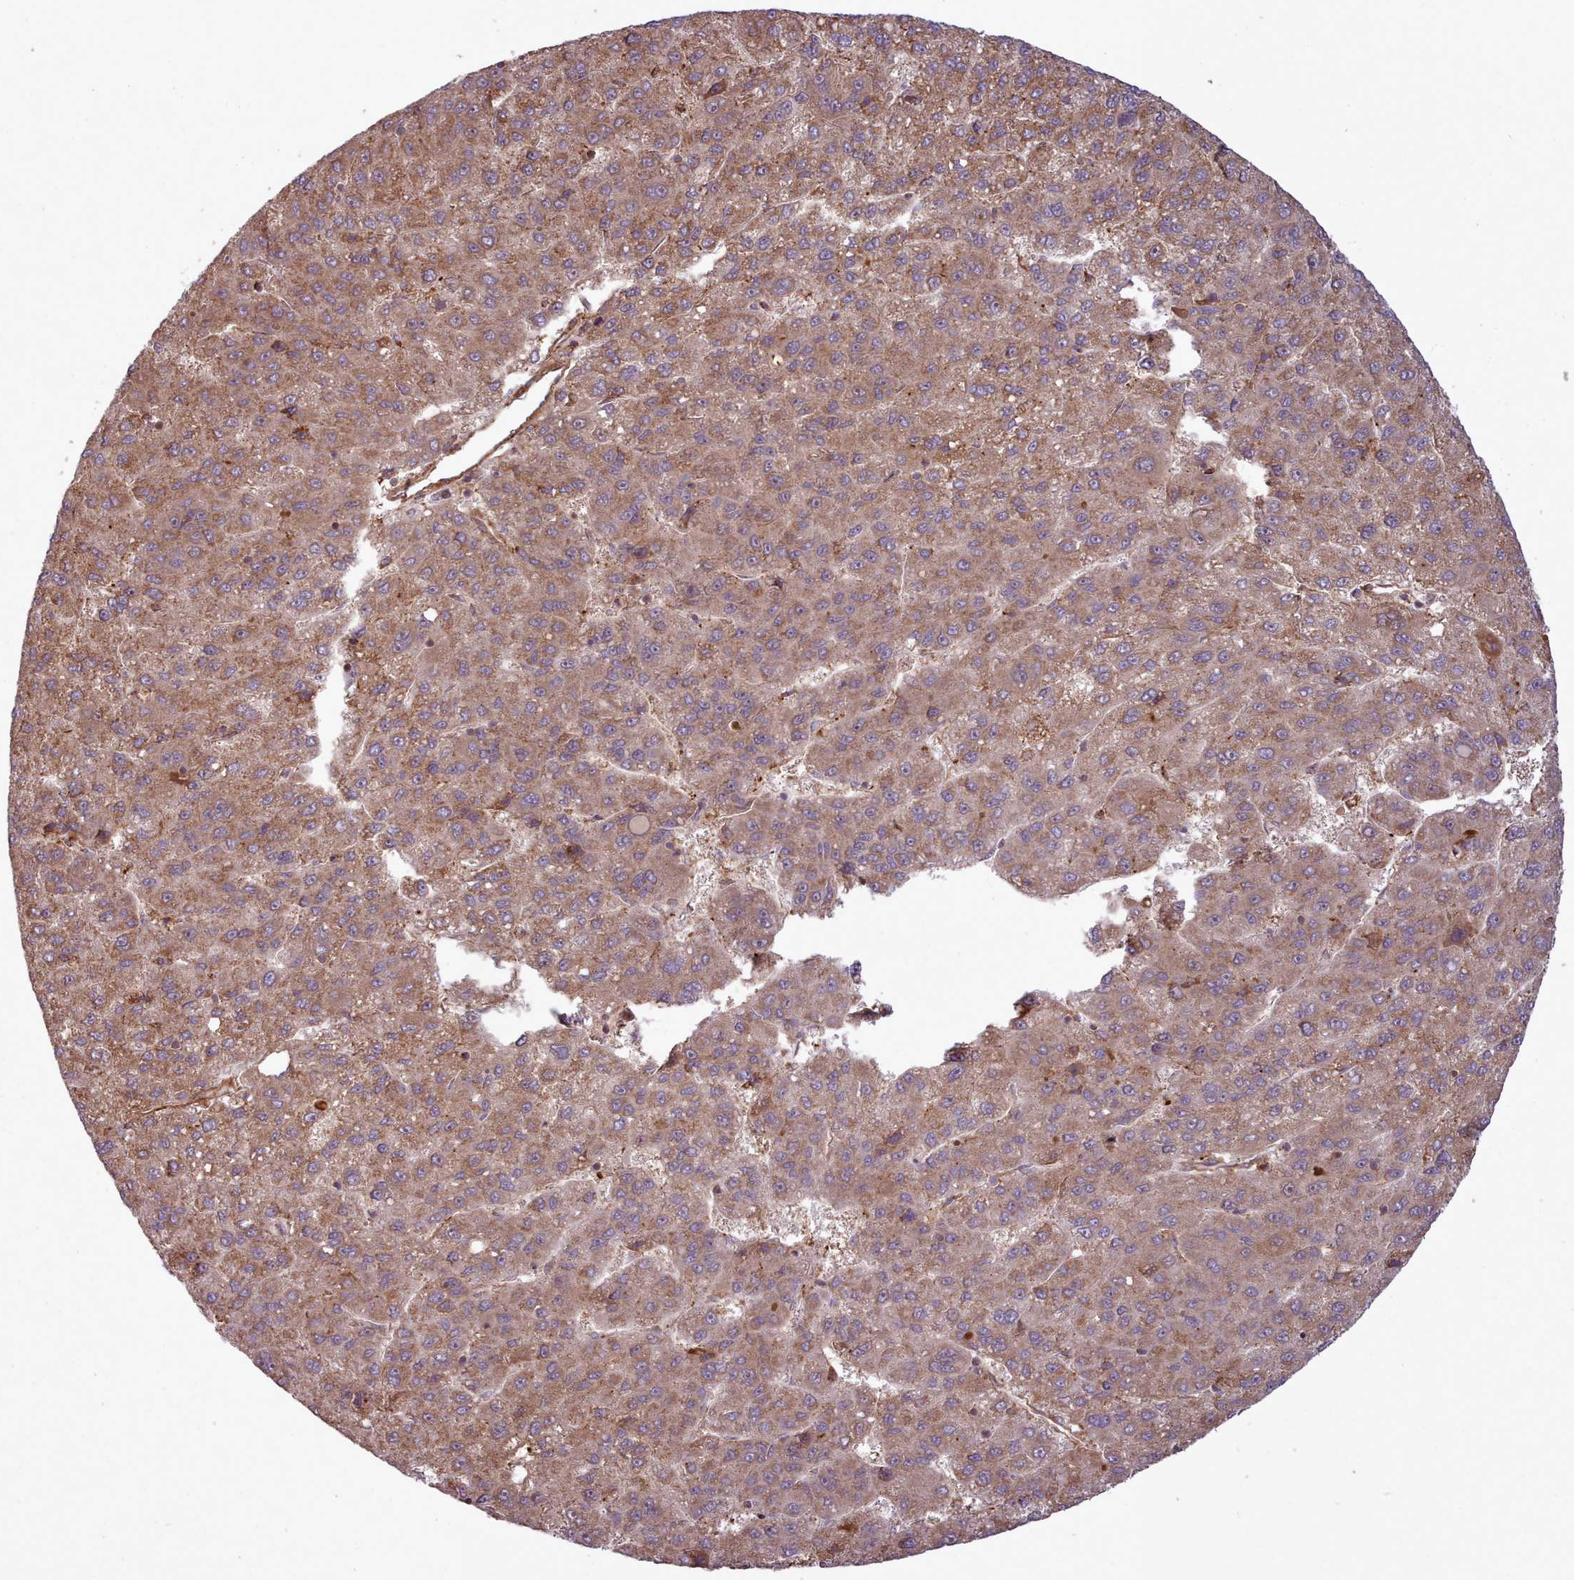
{"staining": {"intensity": "moderate", "quantity": ">75%", "location": "cytoplasmic/membranous"}, "tissue": "liver cancer", "cell_type": "Tumor cells", "image_type": "cancer", "snomed": [{"axis": "morphology", "description": "Carcinoma, Hepatocellular, NOS"}, {"axis": "topography", "description": "Liver"}], "caption": "Immunohistochemical staining of liver cancer reveals medium levels of moderate cytoplasmic/membranous protein expression in about >75% of tumor cells.", "gene": "NLRP7", "patient": {"sex": "female", "age": 82}}